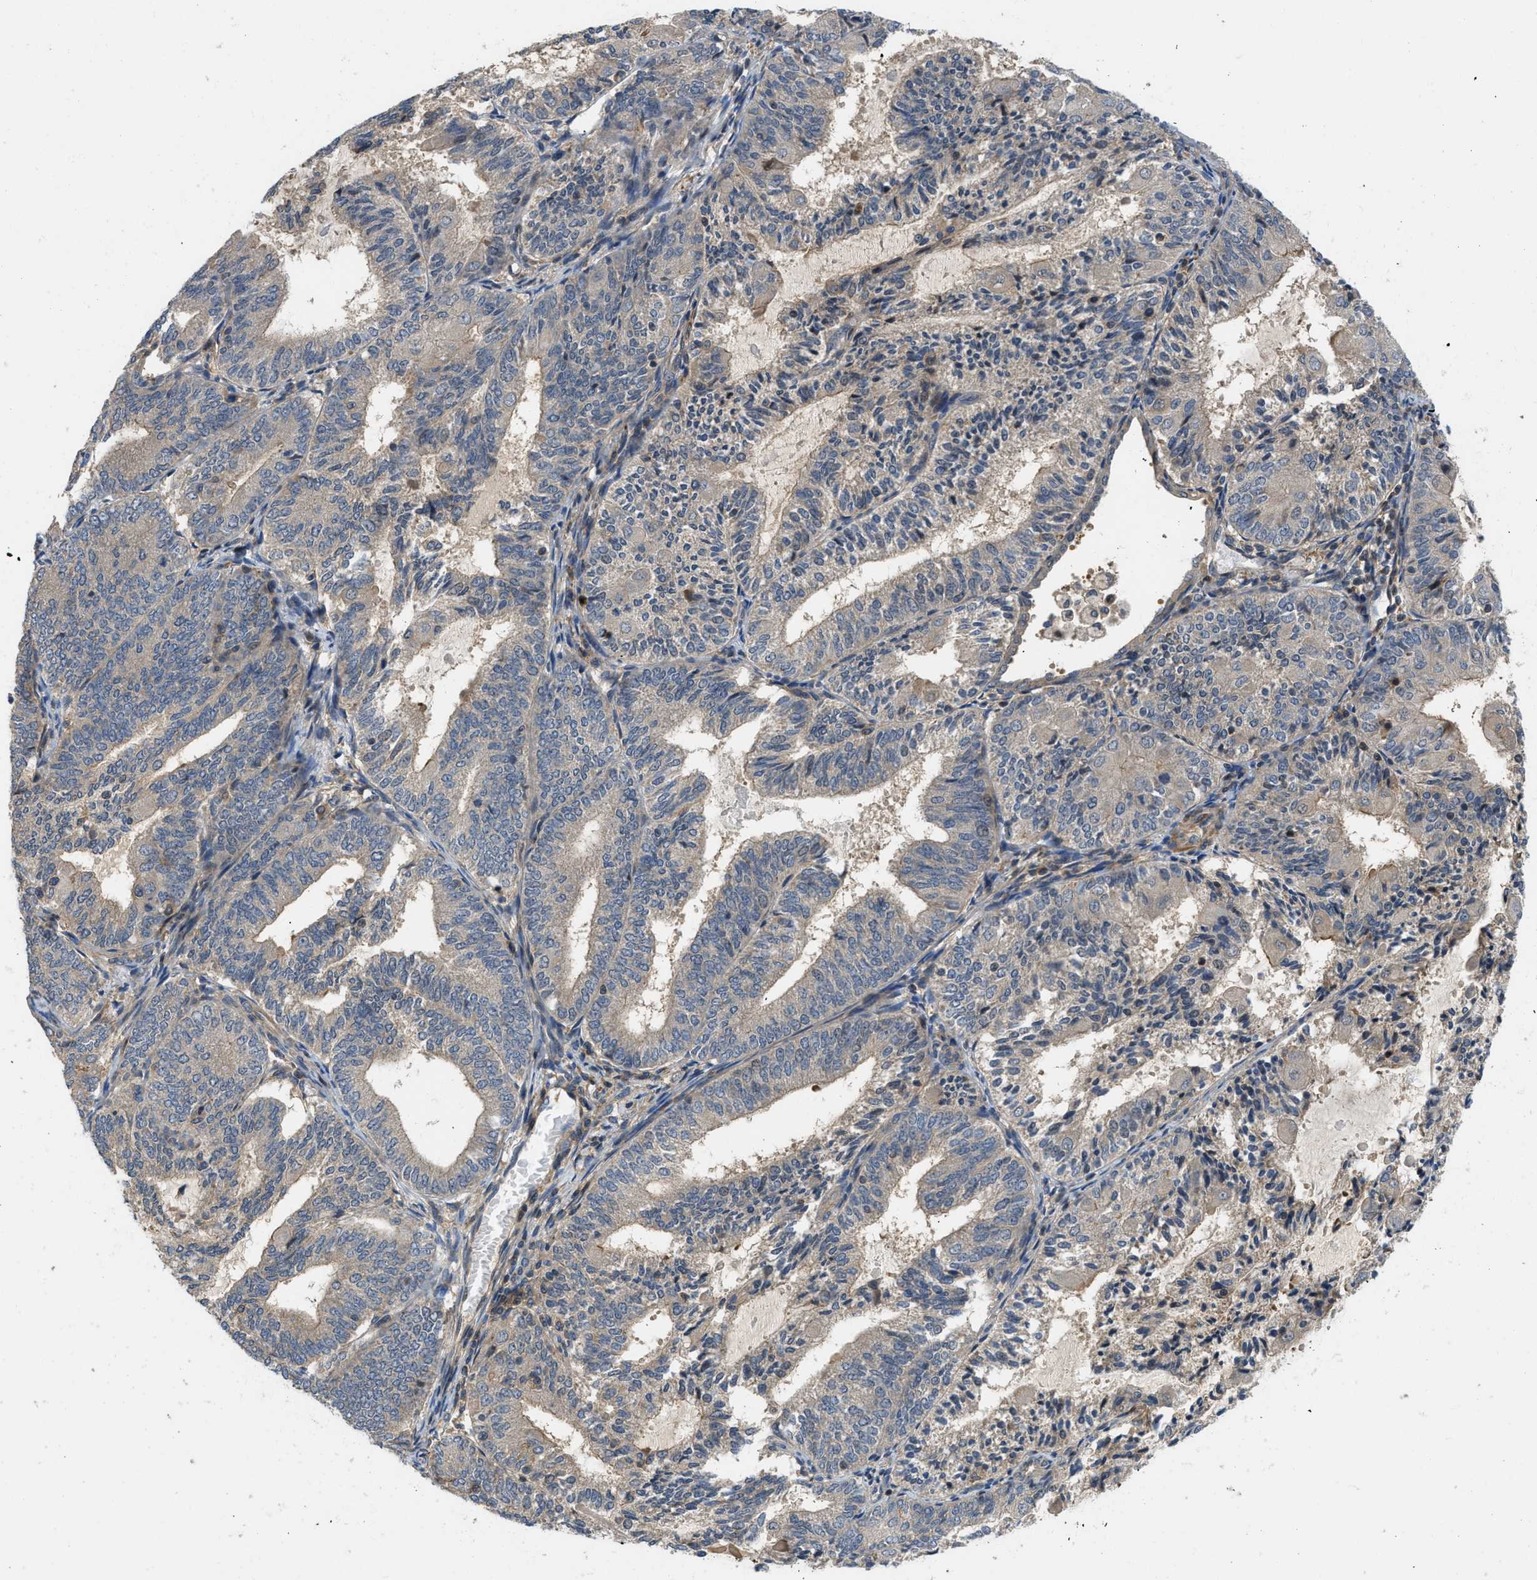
{"staining": {"intensity": "weak", "quantity": "<25%", "location": "cytoplasmic/membranous"}, "tissue": "endometrial cancer", "cell_type": "Tumor cells", "image_type": "cancer", "snomed": [{"axis": "morphology", "description": "Adenocarcinoma, NOS"}, {"axis": "topography", "description": "Endometrium"}], "caption": "Endometrial cancer was stained to show a protein in brown. There is no significant positivity in tumor cells. The staining was performed using DAB to visualize the protein expression in brown, while the nuclei were stained in blue with hematoxylin (Magnification: 20x).", "gene": "GPR31", "patient": {"sex": "female", "age": 81}}